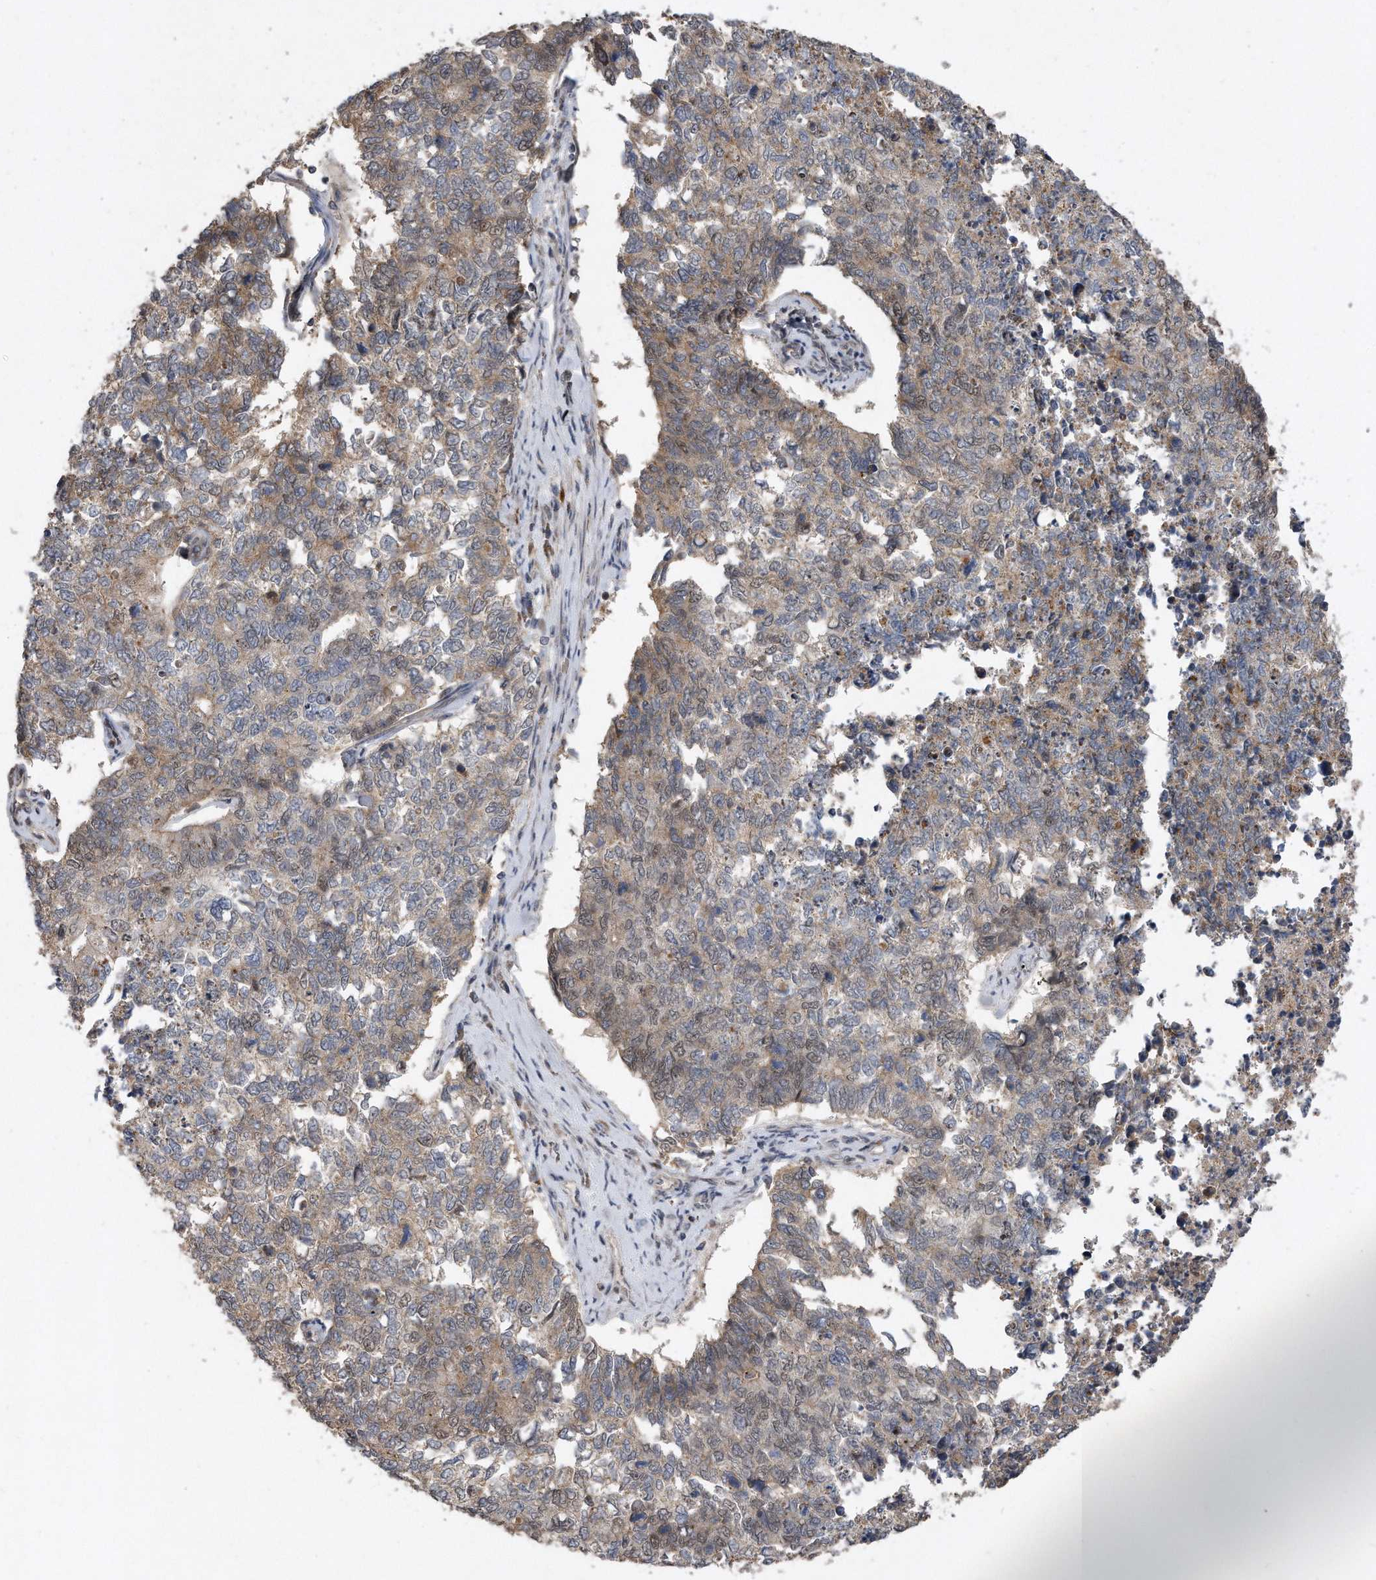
{"staining": {"intensity": "weak", "quantity": ">75%", "location": "cytoplasmic/membranous"}, "tissue": "cervical cancer", "cell_type": "Tumor cells", "image_type": "cancer", "snomed": [{"axis": "morphology", "description": "Squamous cell carcinoma, NOS"}, {"axis": "topography", "description": "Cervix"}], "caption": "Immunohistochemistry (IHC) (DAB) staining of human squamous cell carcinoma (cervical) shows weak cytoplasmic/membranous protein positivity in approximately >75% of tumor cells.", "gene": "PGBD2", "patient": {"sex": "female", "age": 63}}